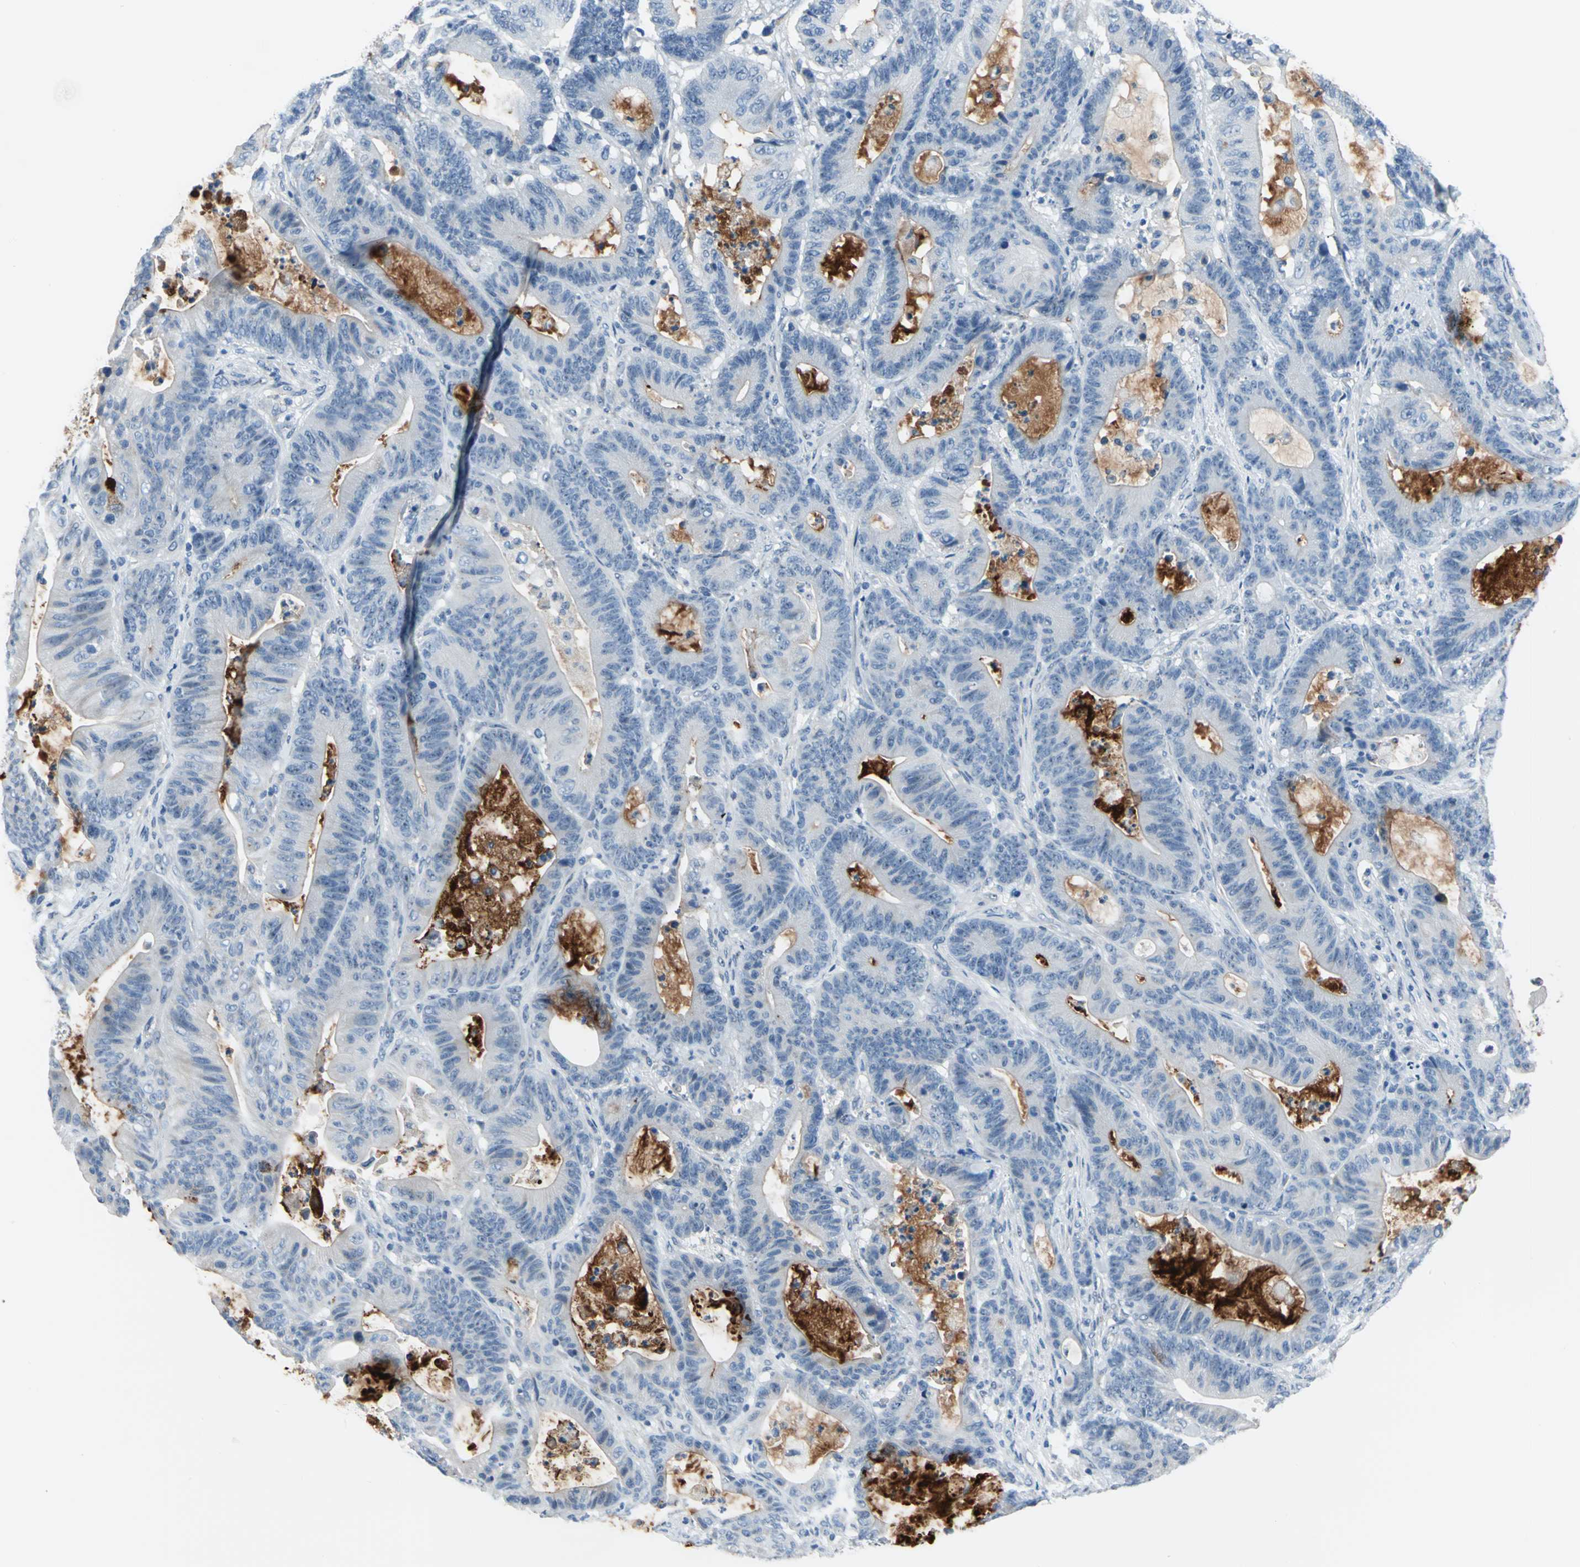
{"staining": {"intensity": "strong", "quantity": "25%-75%", "location": "cytoplasmic/membranous"}, "tissue": "colorectal cancer", "cell_type": "Tumor cells", "image_type": "cancer", "snomed": [{"axis": "morphology", "description": "Adenocarcinoma, NOS"}, {"axis": "topography", "description": "Colon"}], "caption": "Immunohistochemical staining of colorectal cancer exhibits strong cytoplasmic/membranous protein expression in about 25%-75% of tumor cells.", "gene": "MUC4", "patient": {"sex": "female", "age": 84}}